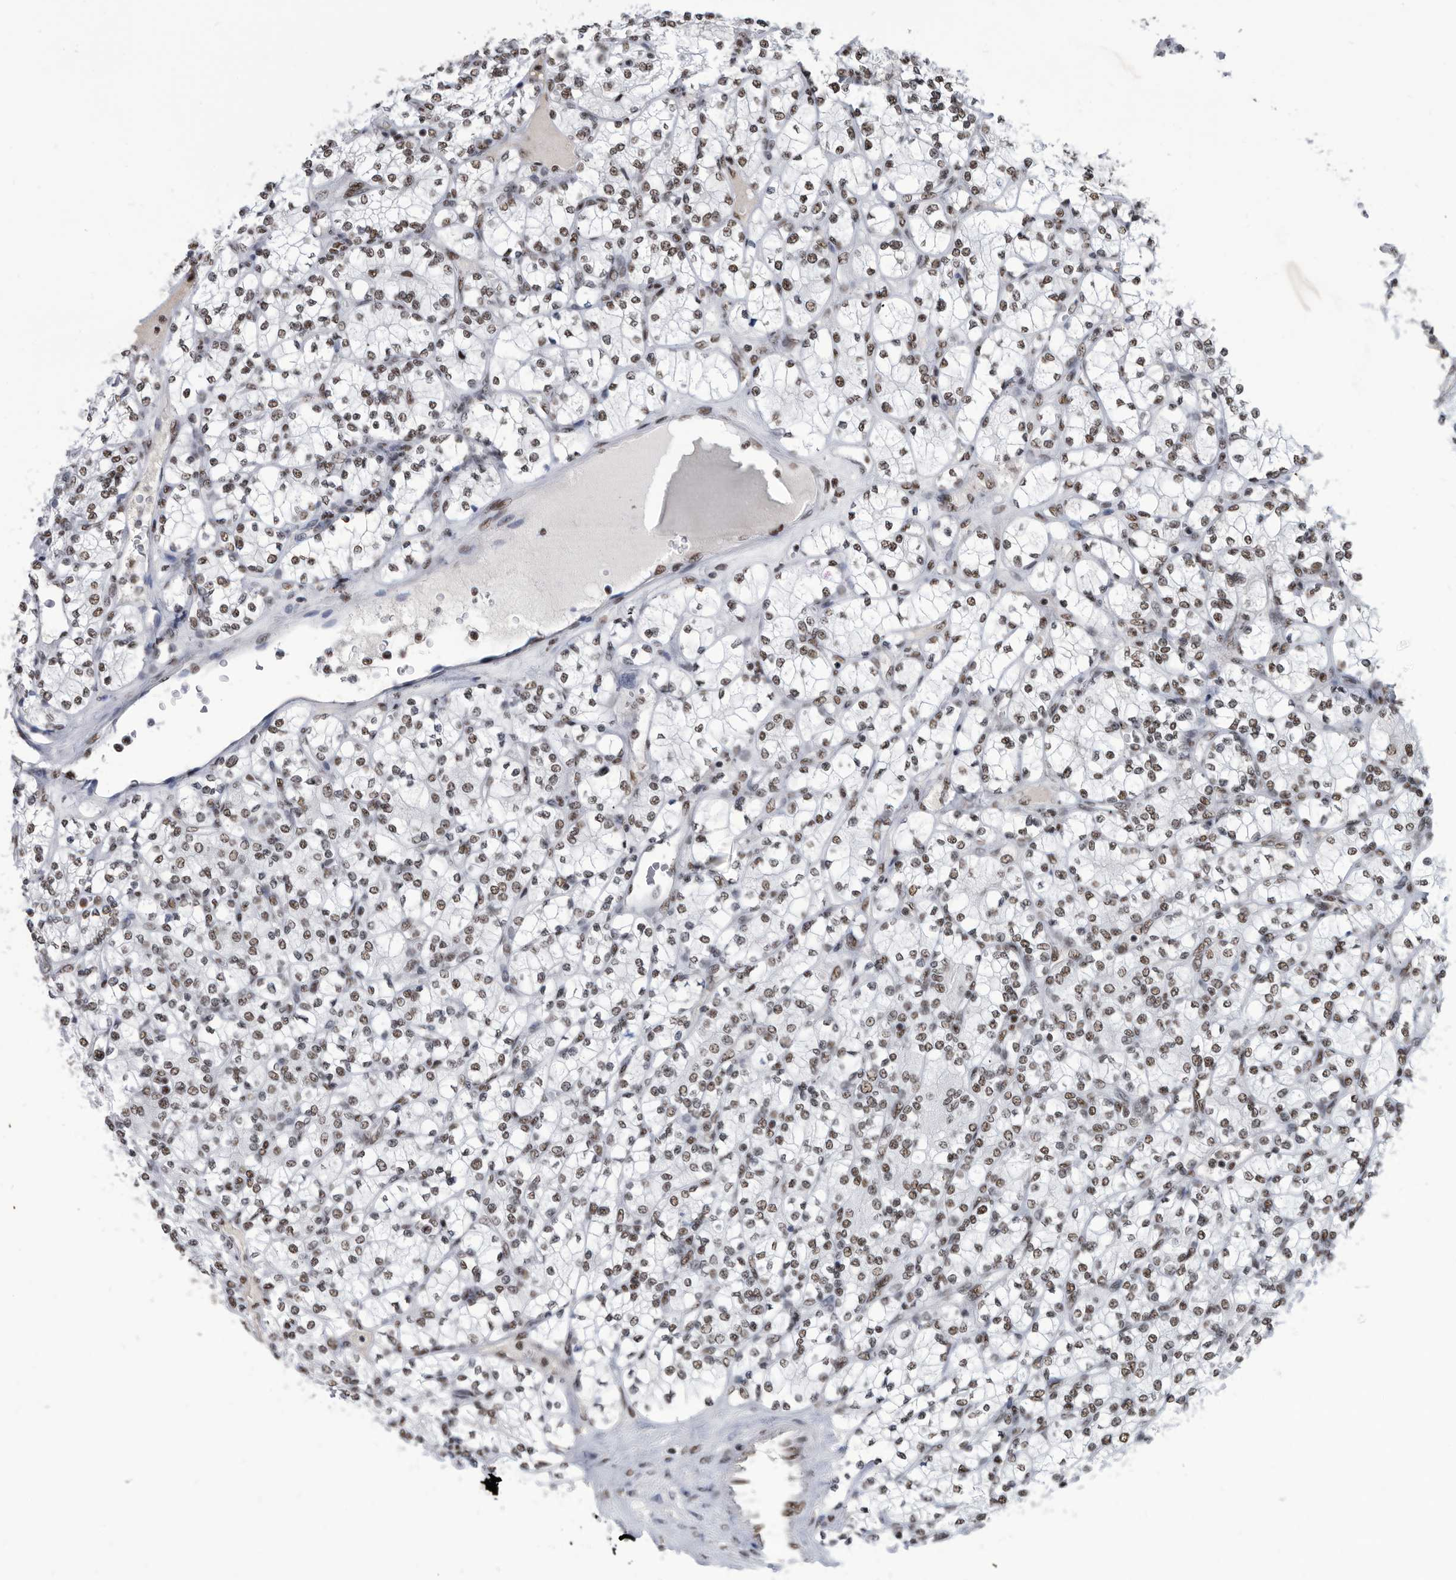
{"staining": {"intensity": "moderate", "quantity": ">75%", "location": "nuclear"}, "tissue": "renal cancer", "cell_type": "Tumor cells", "image_type": "cancer", "snomed": [{"axis": "morphology", "description": "Adenocarcinoma, NOS"}, {"axis": "topography", "description": "Kidney"}], "caption": "This histopathology image reveals immunohistochemistry (IHC) staining of human renal adenocarcinoma, with medium moderate nuclear positivity in approximately >75% of tumor cells.", "gene": "SF3A1", "patient": {"sex": "male", "age": 77}}